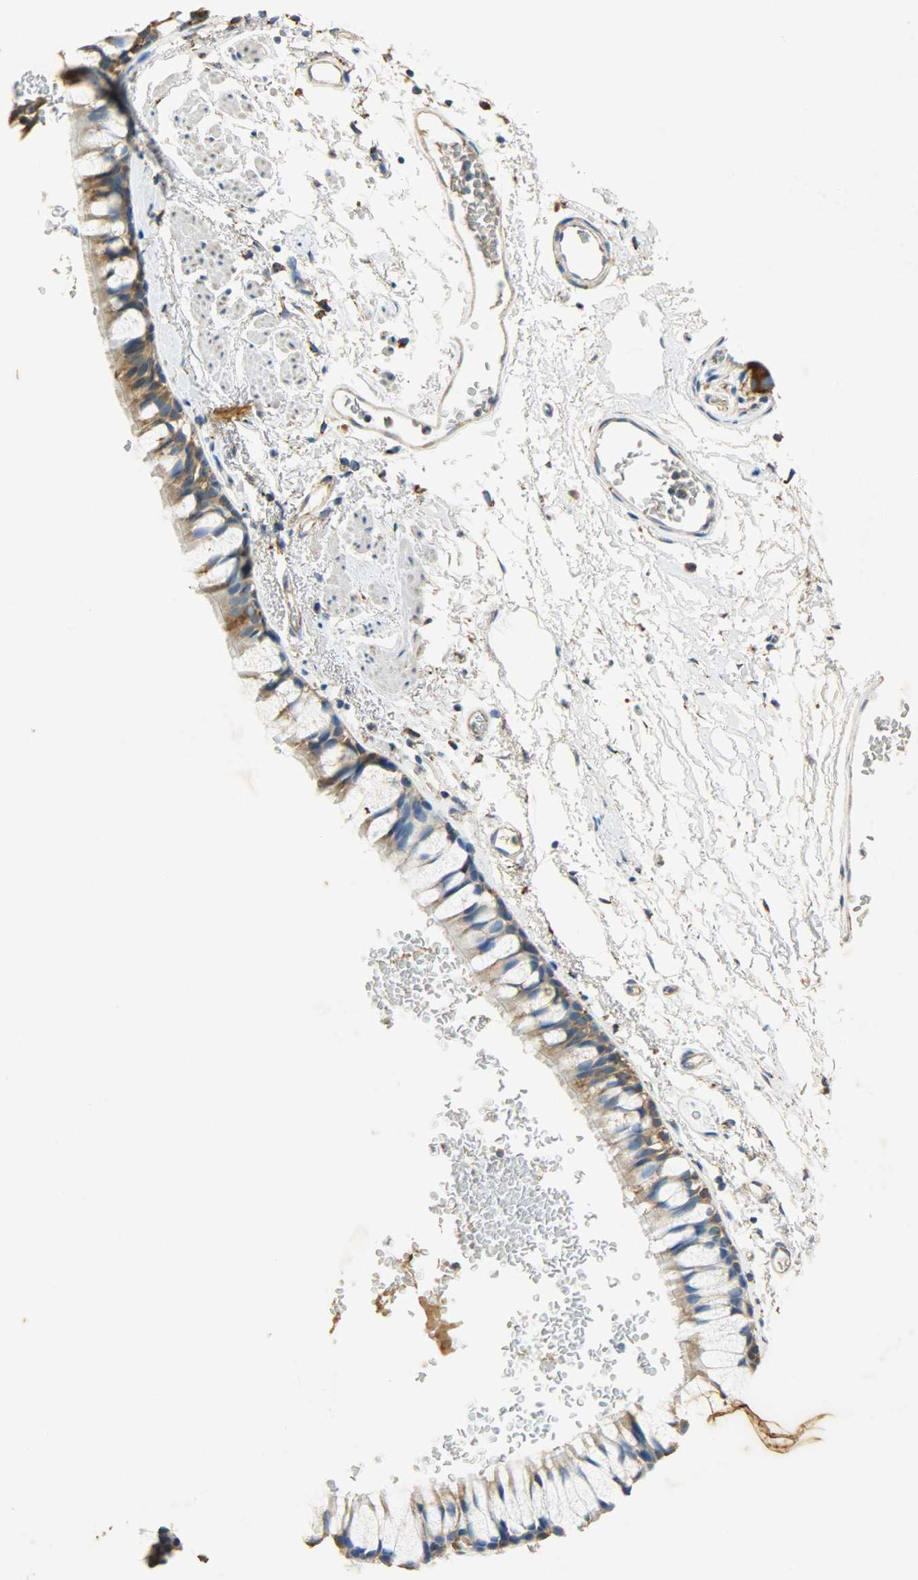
{"staining": {"intensity": "moderate", "quantity": ">75%", "location": "cytoplasmic/membranous"}, "tissue": "bronchus", "cell_type": "Respiratory epithelial cells", "image_type": "normal", "snomed": [{"axis": "morphology", "description": "Normal tissue, NOS"}, {"axis": "topography", "description": "Bronchus"}], "caption": "Human bronchus stained with a brown dye shows moderate cytoplasmic/membranous positive staining in about >75% of respiratory epithelial cells.", "gene": "HSPA5", "patient": {"sex": "female", "age": 73}}